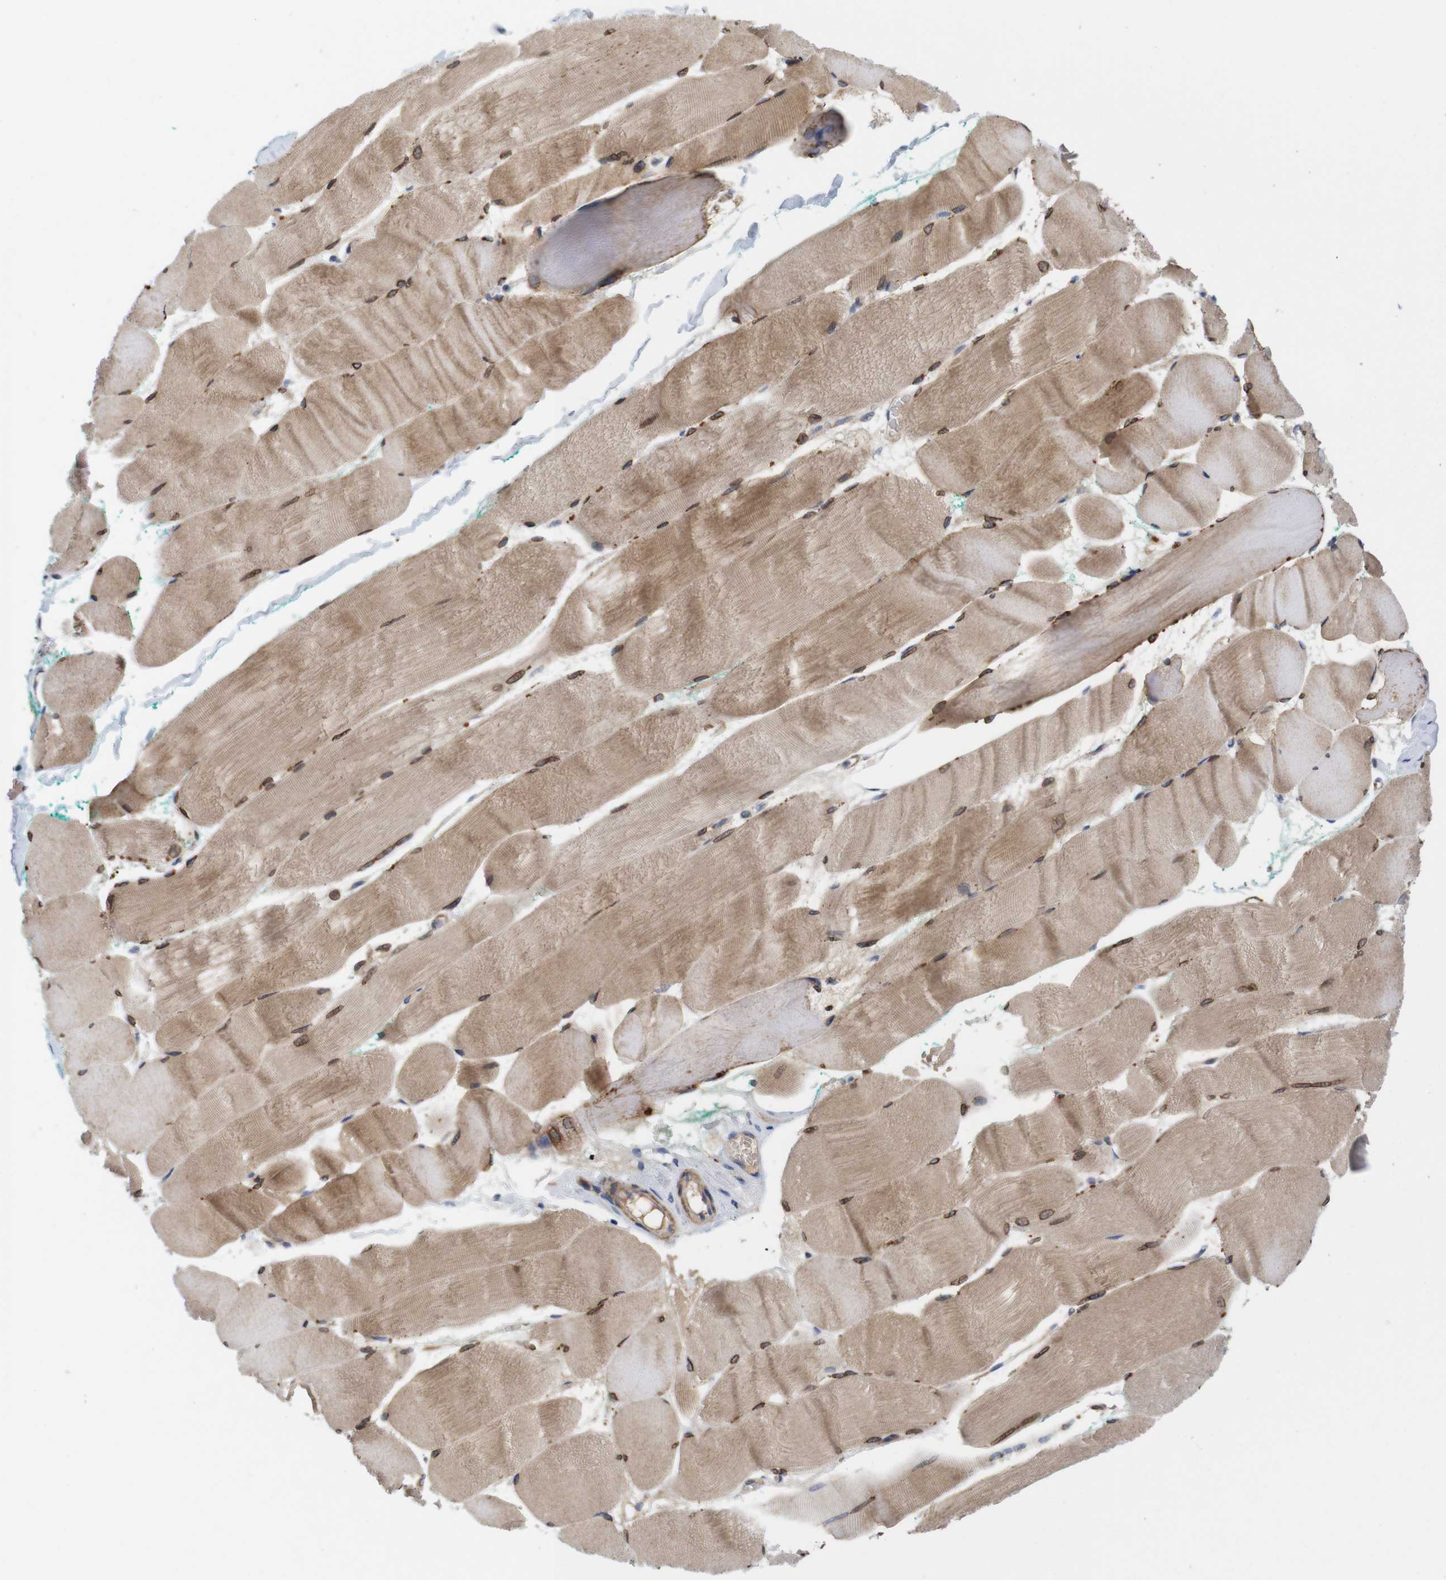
{"staining": {"intensity": "moderate", "quantity": ">75%", "location": "cytoplasmic/membranous"}, "tissue": "skeletal muscle", "cell_type": "Myocytes", "image_type": "normal", "snomed": [{"axis": "morphology", "description": "Normal tissue, NOS"}, {"axis": "morphology", "description": "Squamous cell carcinoma, NOS"}, {"axis": "topography", "description": "Skeletal muscle"}], "caption": "This image reveals IHC staining of benign skeletal muscle, with medium moderate cytoplasmic/membranous expression in approximately >75% of myocytes.", "gene": "SPRY3", "patient": {"sex": "male", "age": 51}}